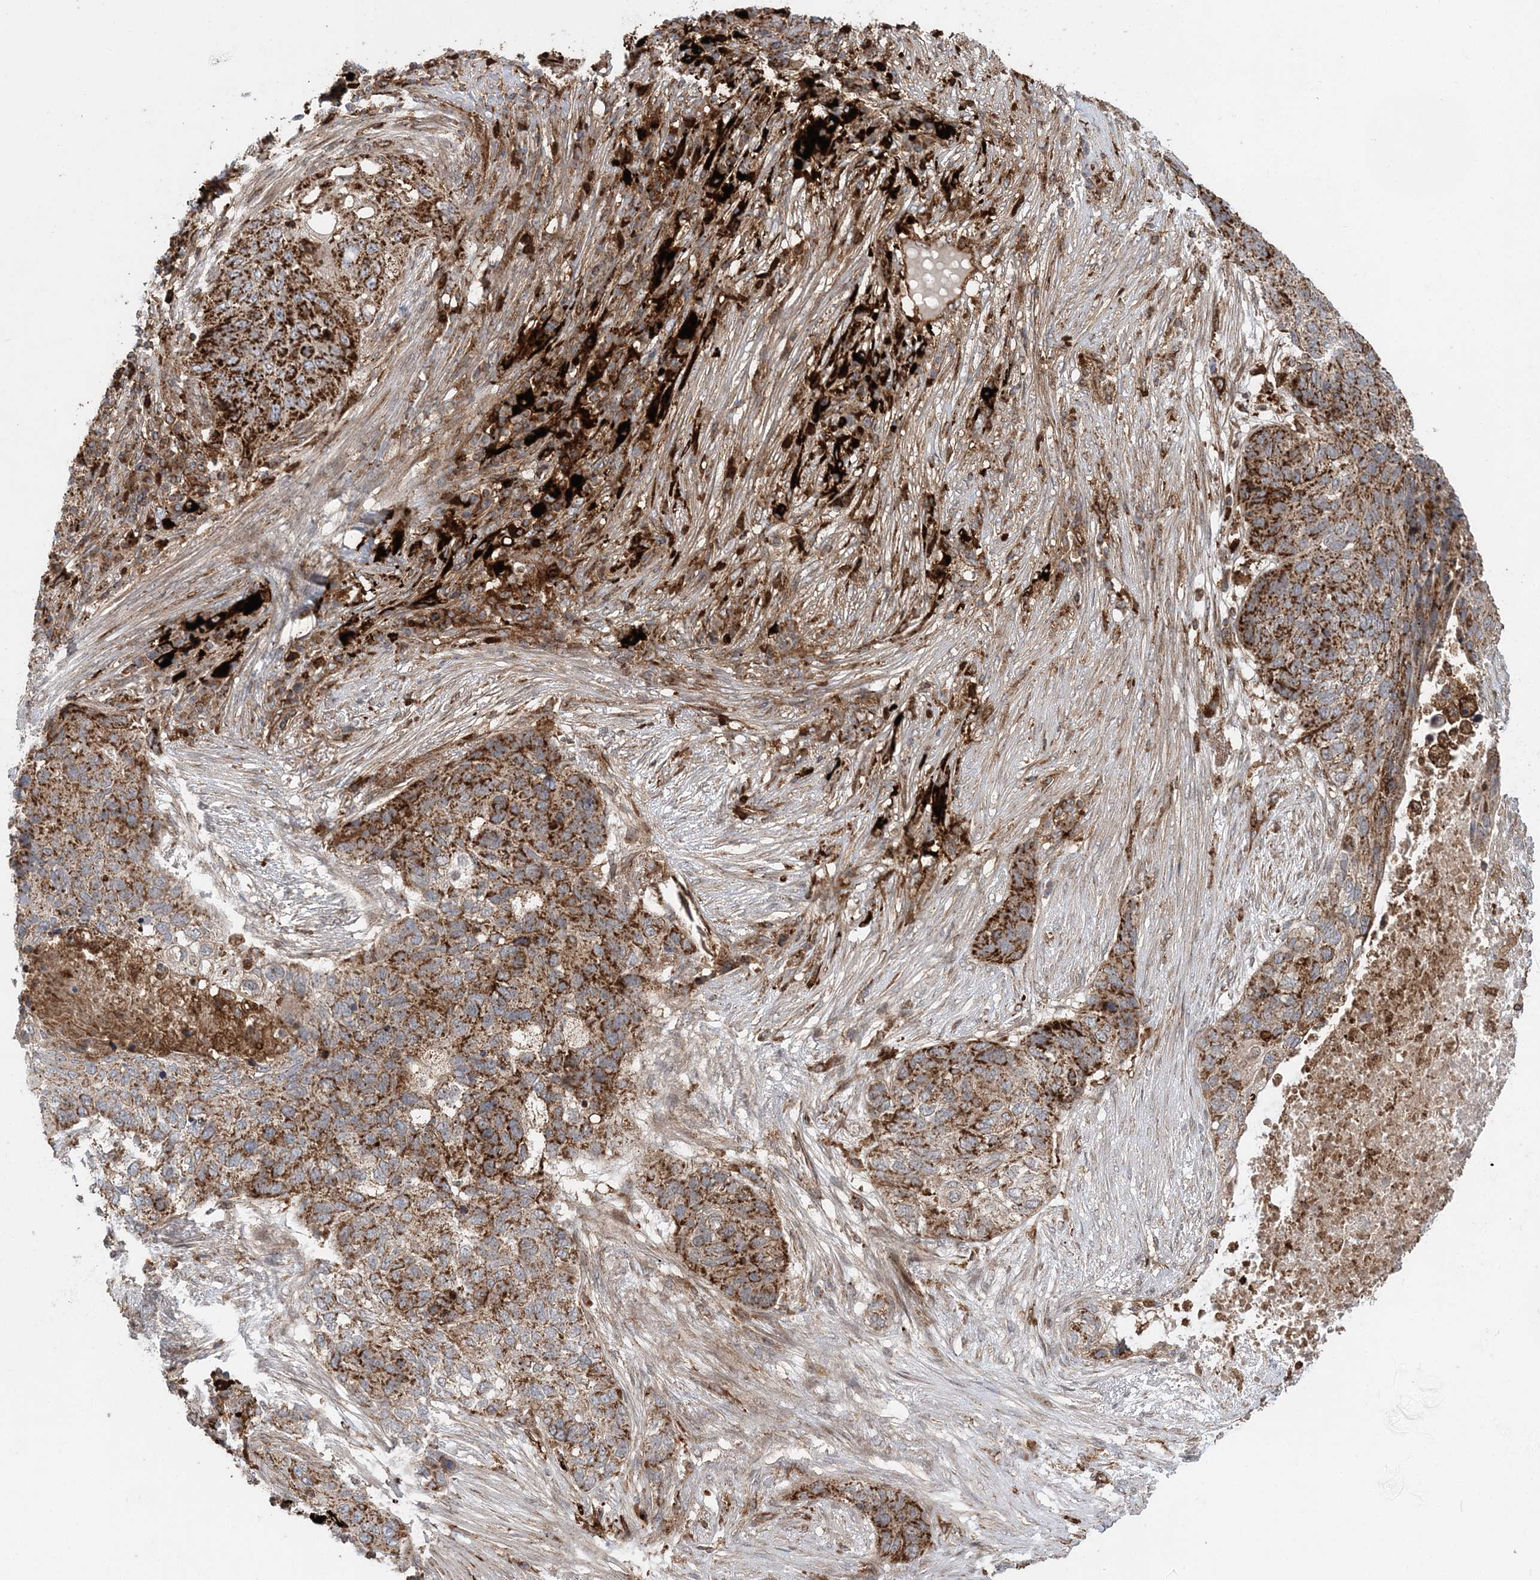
{"staining": {"intensity": "strong", "quantity": ">75%", "location": "cytoplasmic/membranous"}, "tissue": "lung cancer", "cell_type": "Tumor cells", "image_type": "cancer", "snomed": [{"axis": "morphology", "description": "Squamous cell carcinoma, NOS"}, {"axis": "topography", "description": "Lung"}], "caption": "This image exhibits immunohistochemistry staining of human lung cancer, with high strong cytoplasmic/membranous expression in approximately >75% of tumor cells.", "gene": "LRPPRC", "patient": {"sex": "female", "age": 63}}